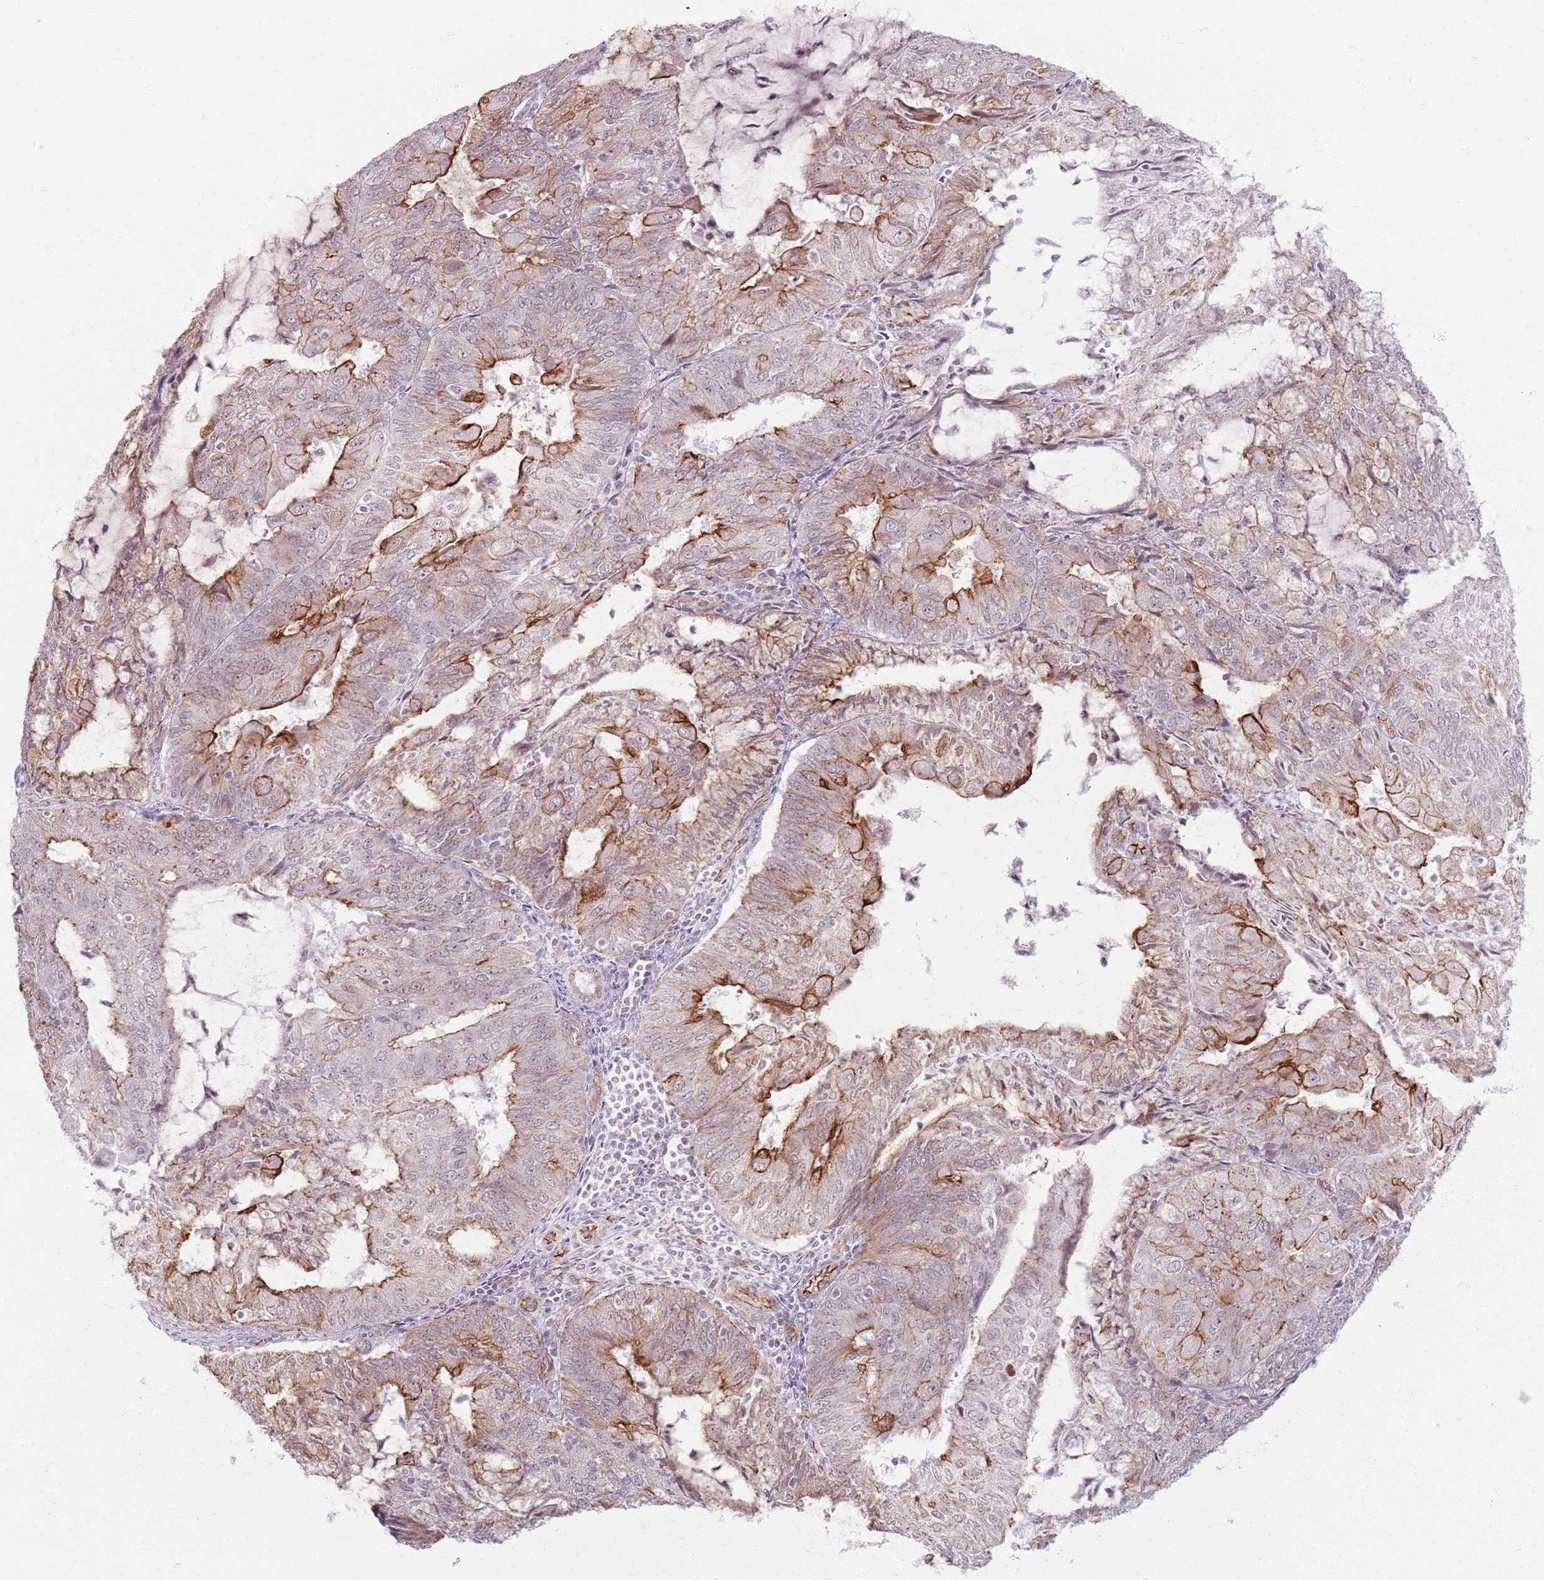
{"staining": {"intensity": "strong", "quantity": "<25%", "location": "cytoplasmic/membranous"}, "tissue": "endometrial cancer", "cell_type": "Tumor cells", "image_type": "cancer", "snomed": [{"axis": "morphology", "description": "Adenocarcinoma, NOS"}, {"axis": "topography", "description": "Endometrium"}], "caption": "Immunohistochemical staining of human endometrial cancer (adenocarcinoma) exhibits strong cytoplasmic/membranous protein expression in approximately <25% of tumor cells.", "gene": "KCNA5", "patient": {"sex": "female", "age": 81}}